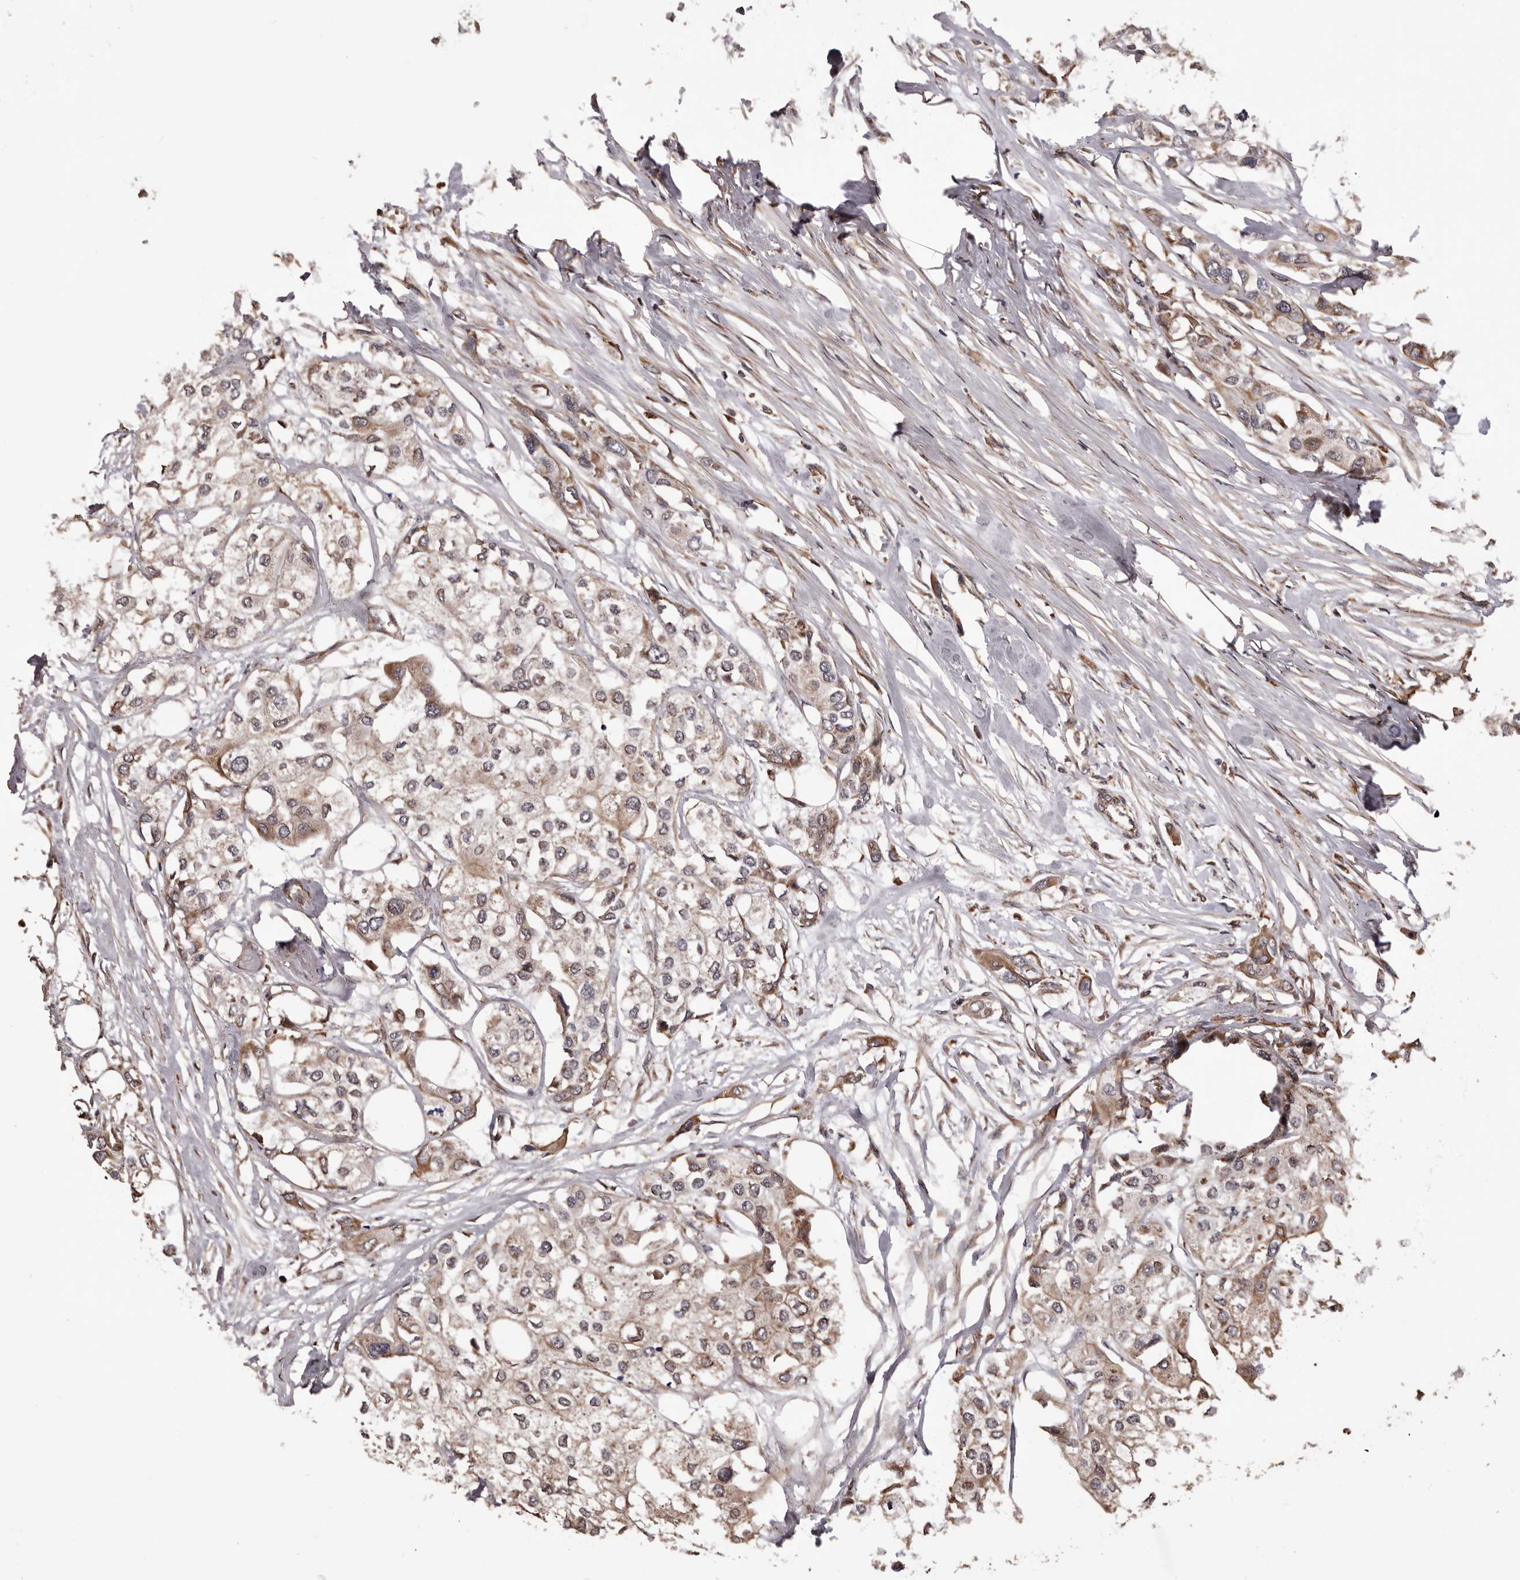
{"staining": {"intensity": "weak", "quantity": "25%-75%", "location": "cytoplasmic/membranous"}, "tissue": "urothelial cancer", "cell_type": "Tumor cells", "image_type": "cancer", "snomed": [{"axis": "morphology", "description": "Urothelial carcinoma, High grade"}, {"axis": "topography", "description": "Urinary bladder"}], "caption": "A high-resolution image shows IHC staining of high-grade urothelial carcinoma, which demonstrates weak cytoplasmic/membranous expression in approximately 25%-75% of tumor cells.", "gene": "CEP104", "patient": {"sex": "male", "age": 64}}